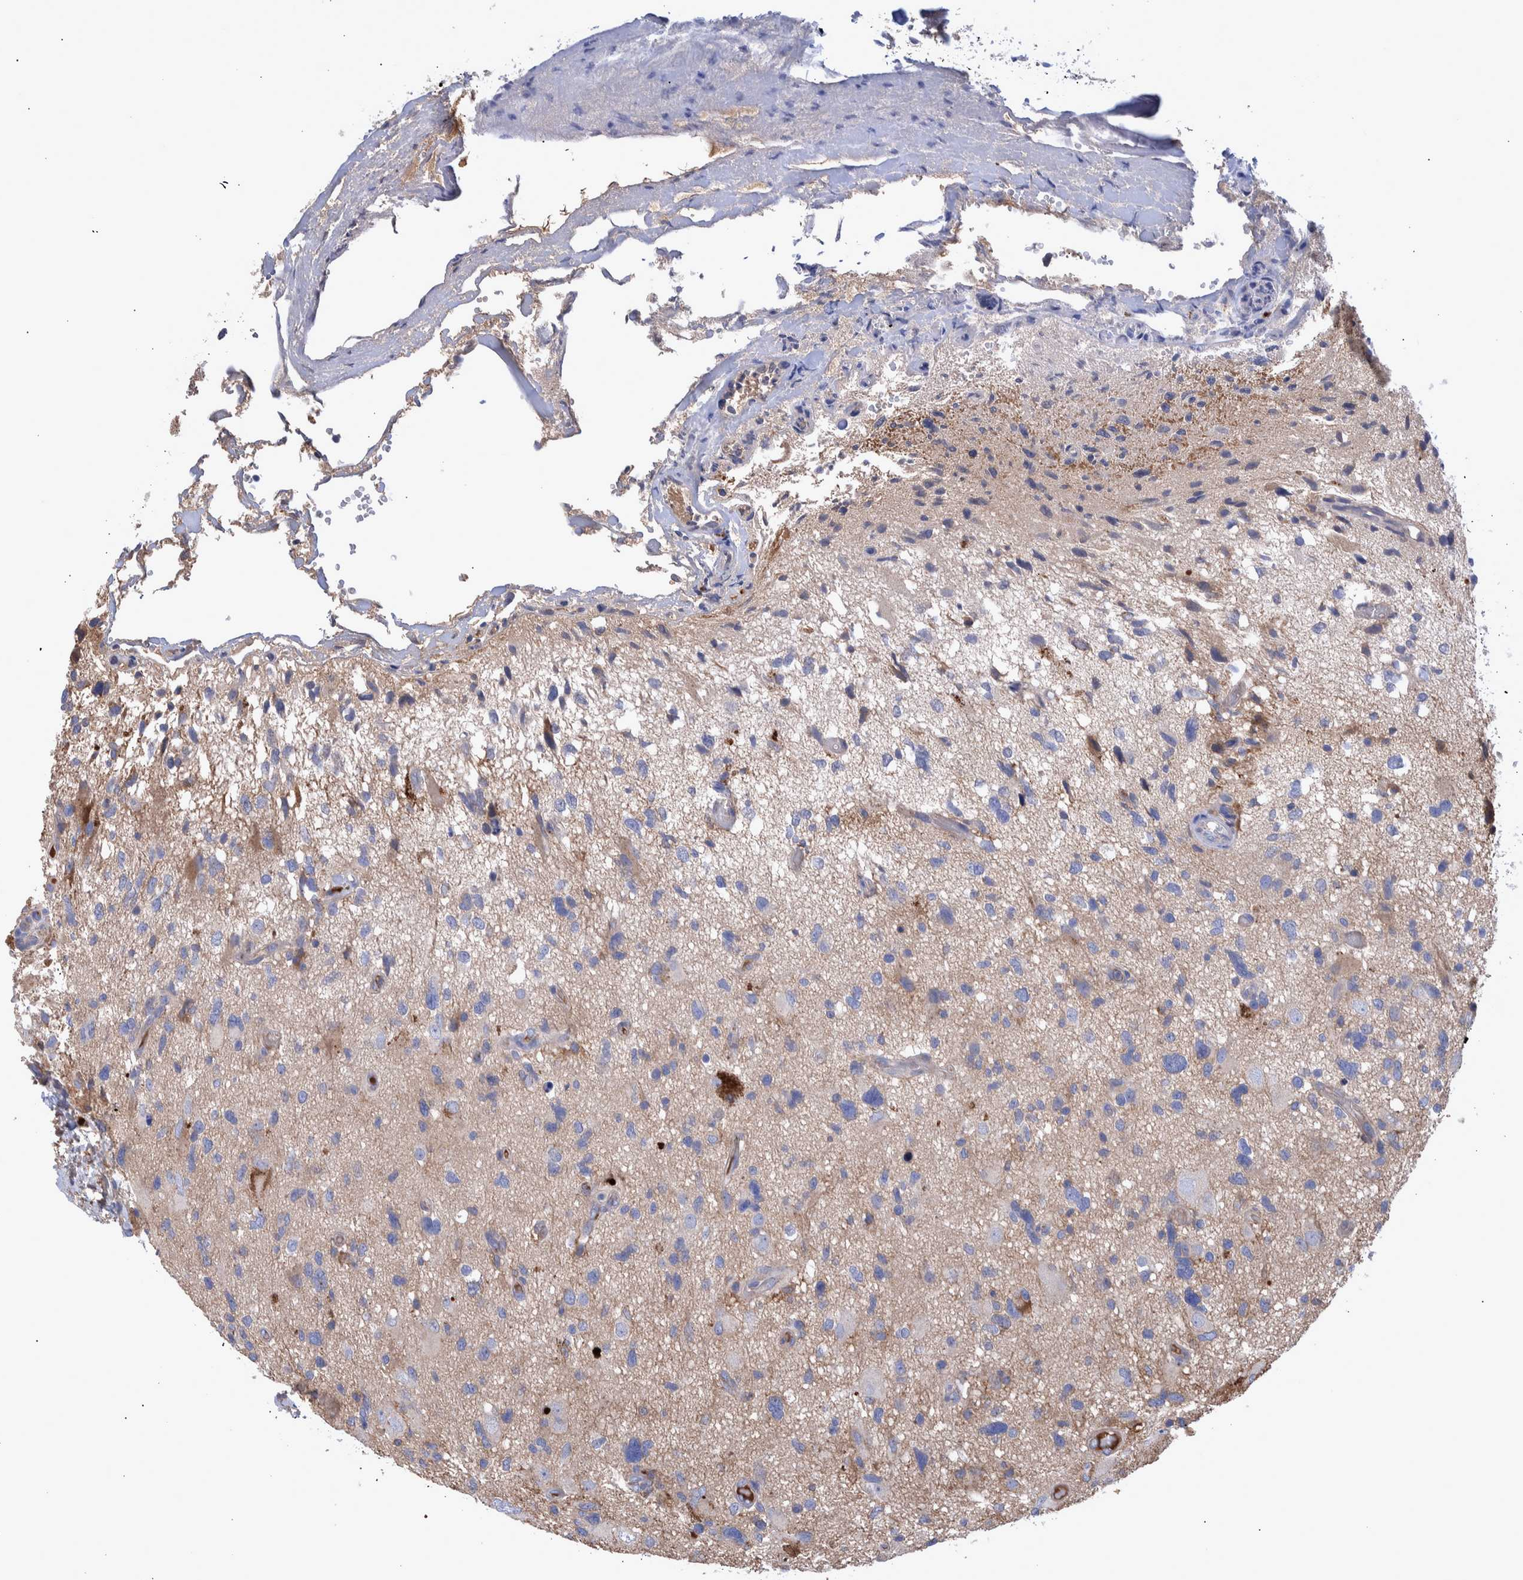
{"staining": {"intensity": "negative", "quantity": "none", "location": "none"}, "tissue": "glioma", "cell_type": "Tumor cells", "image_type": "cancer", "snomed": [{"axis": "morphology", "description": "Glioma, malignant, High grade"}, {"axis": "topography", "description": "Brain"}], "caption": "High magnification brightfield microscopy of glioma stained with DAB (brown) and counterstained with hematoxylin (blue): tumor cells show no significant expression.", "gene": "DLL4", "patient": {"sex": "male", "age": 33}}